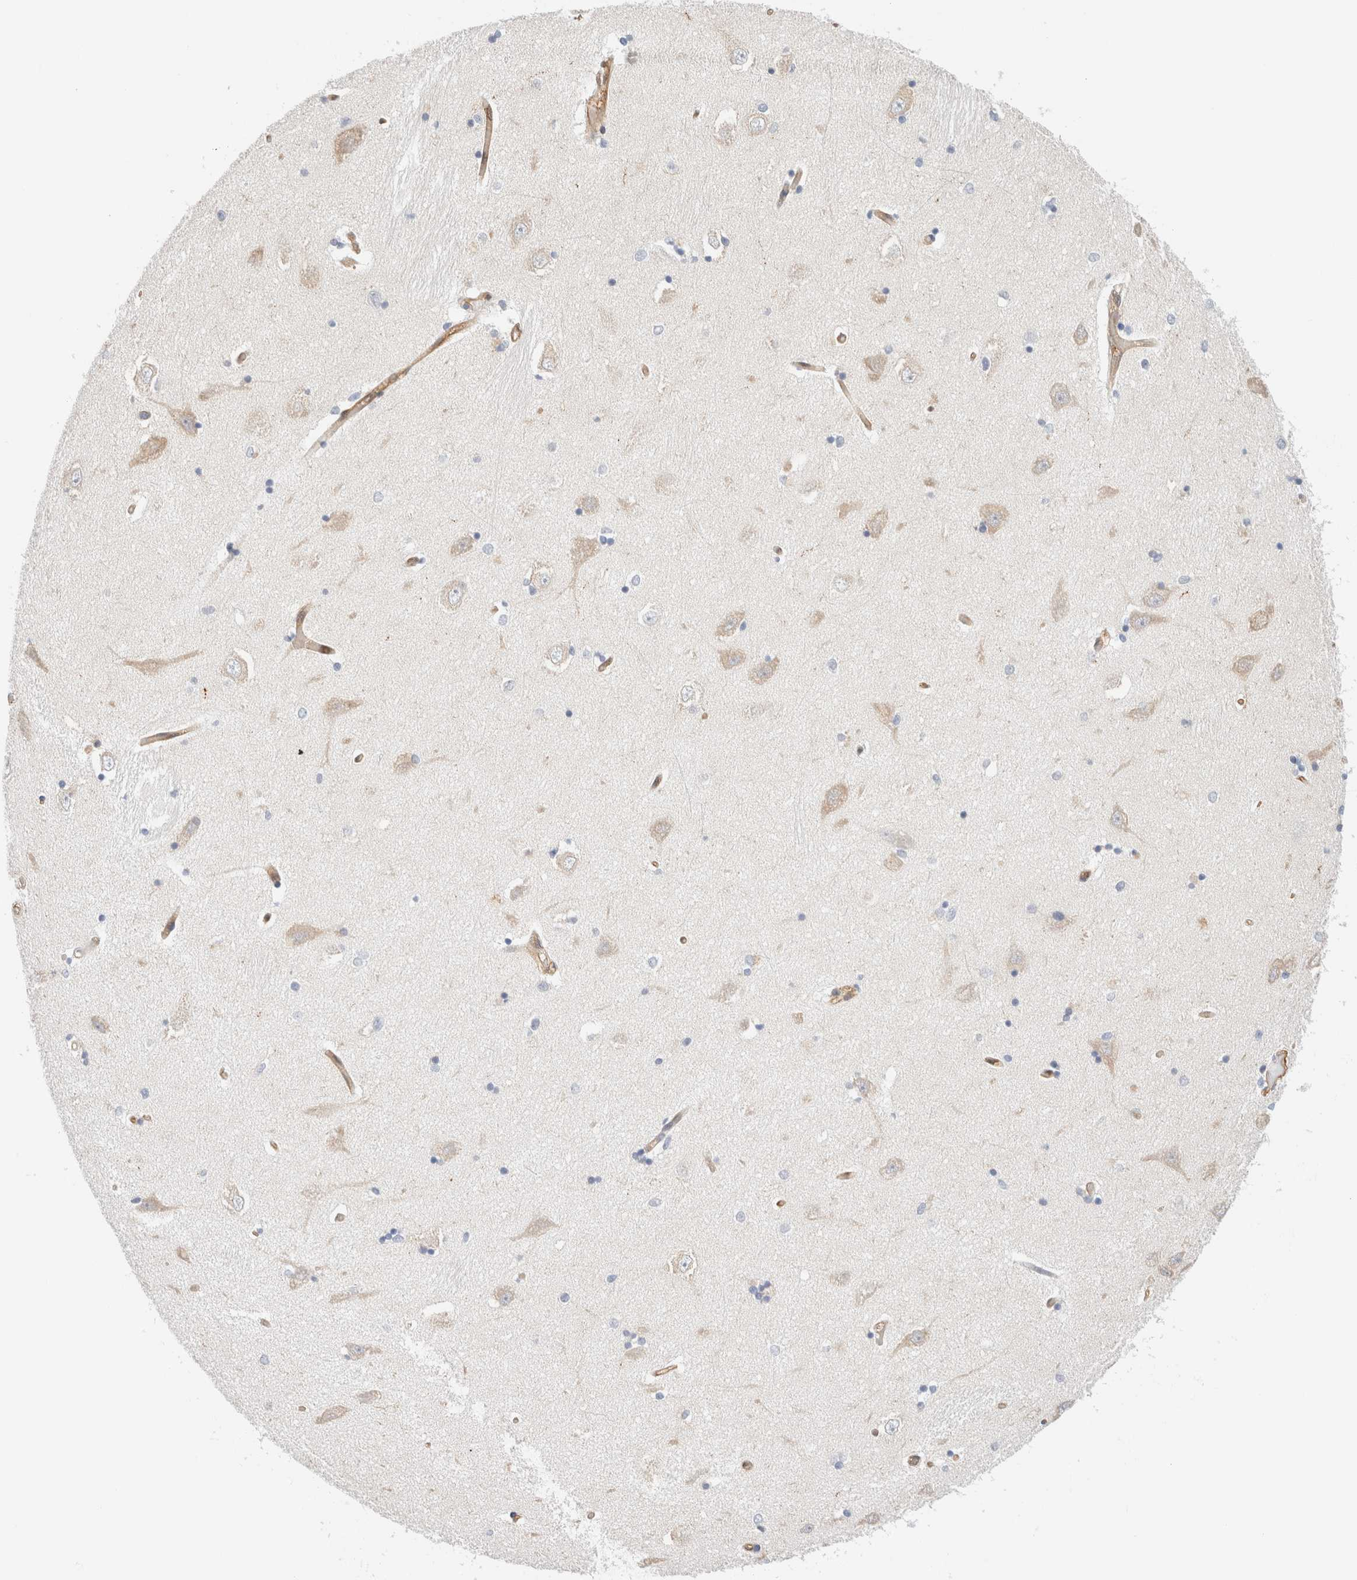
{"staining": {"intensity": "negative", "quantity": "none", "location": "none"}, "tissue": "hippocampus", "cell_type": "Glial cells", "image_type": "normal", "snomed": [{"axis": "morphology", "description": "Normal tissue, NOS"}, {"axis": "topography", "description": "Hippocampus"}], "caption": "High power microscopy micrograph of an immunohistochemistry (IHC) image of benign hippocampus, revealing no significant expression in glial cells. (Stains: DAB (3,3'-diaminobenzidine) immunohistochemistry (IHC) with hematoxylin counter stain, Microscopy: brightfield microscopy at high magnification).", "gene": "LMCD1", "patient": {"sex": "male", "age": 45}}